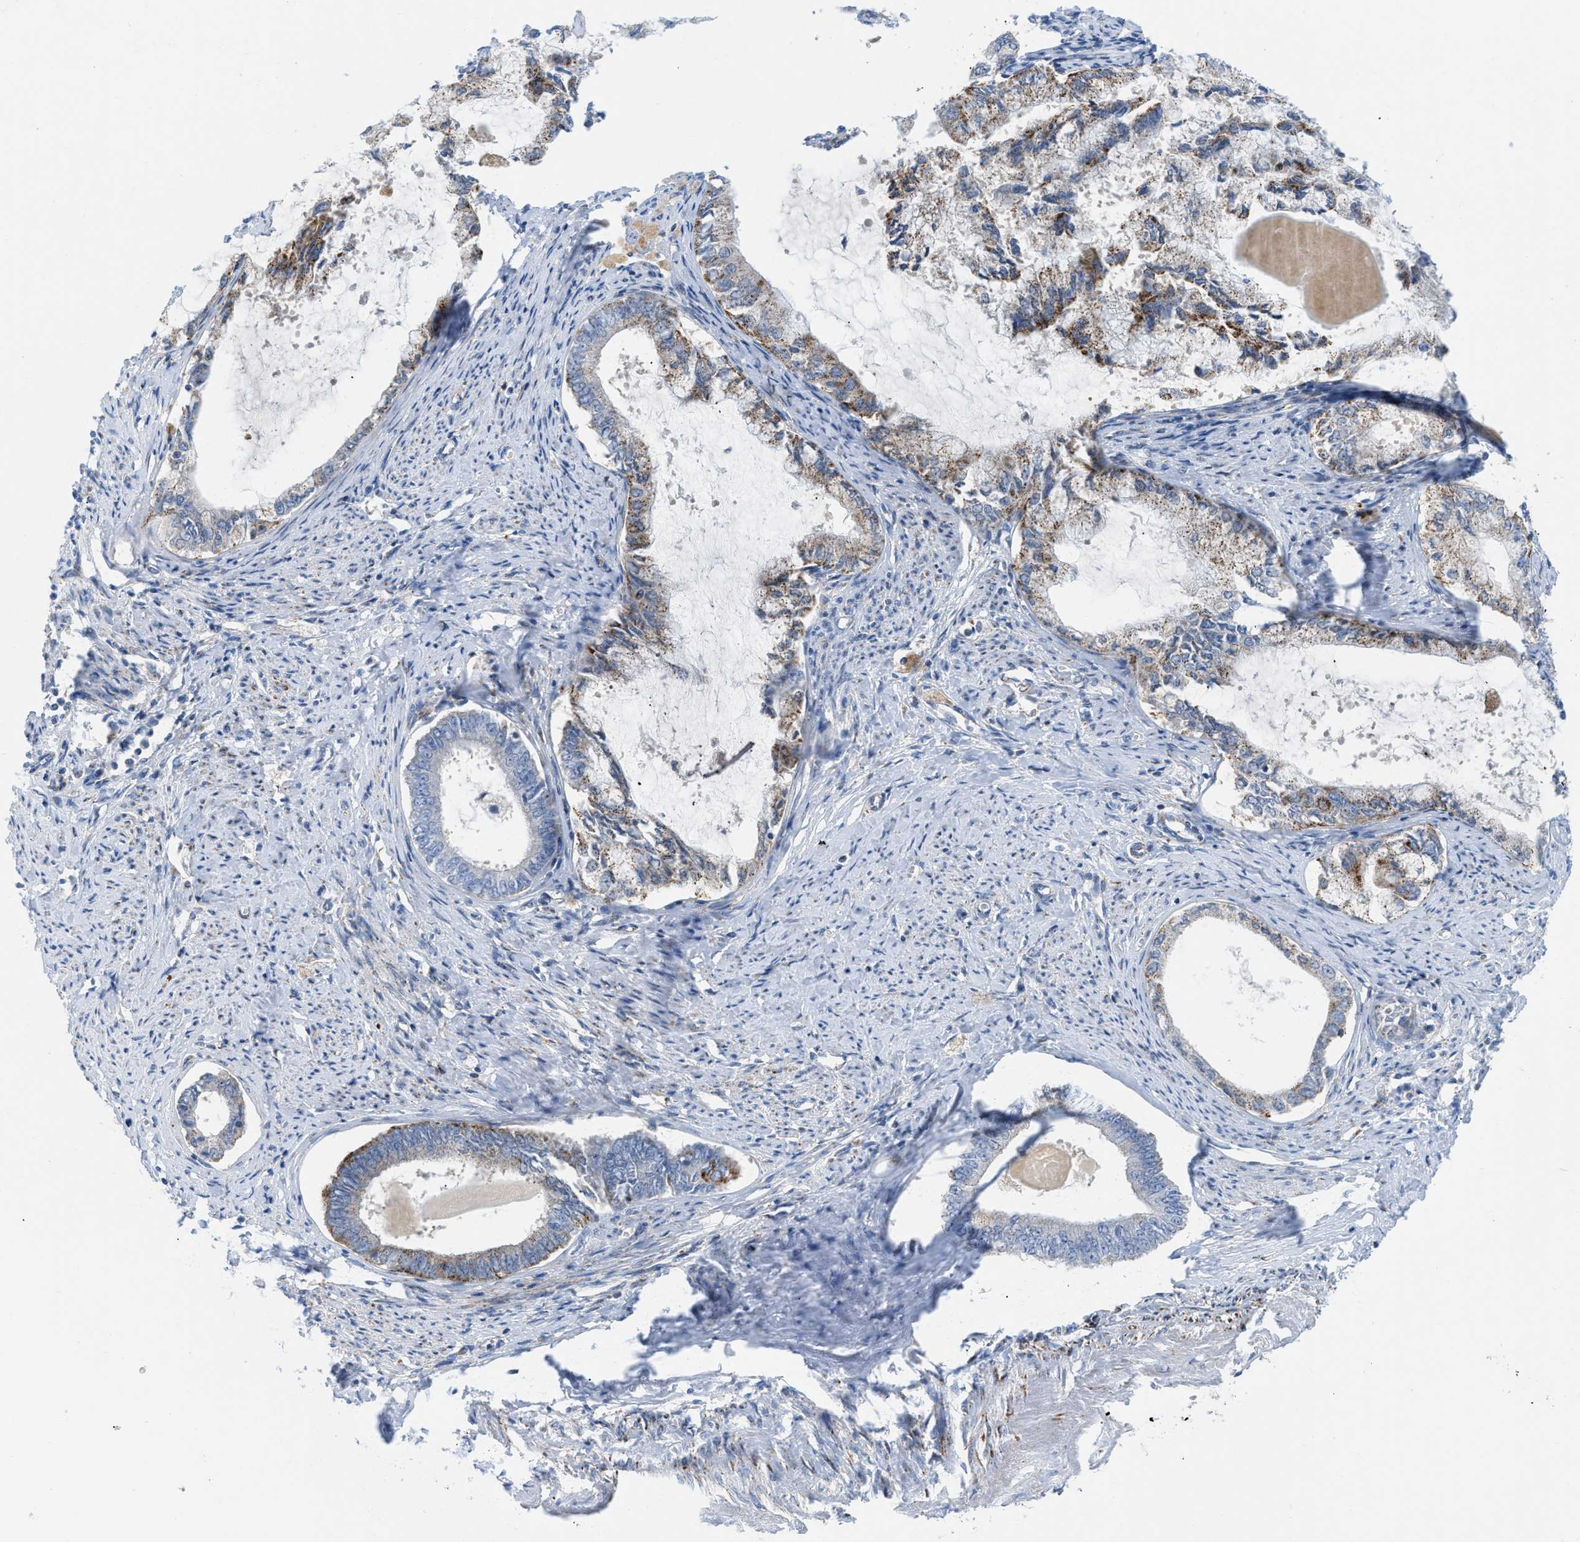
{"staining": {"intensity": "moderate", "quantity": "25%-75%", "location": "cytoplasmic/membranous"}, "tissue": "endometrial cancer", "cell_type": "Tumor cells", "image_type": "cancer", "snomed": [{"axis": "morphology", "description": "Adenocarcinoma, NOS"}, {"axis": "topography", "description": "Endometrium"}], "caption": "This histopathology image exhibits endometrial adenocarcinoma stained with immunohistochemistry (IHC) to label a protein in brown. The cytoplasmic/membranous of tumor cells show moderate positivity for the protein. Nuclei are counter-stained blue.", "gene": "RBBP9", "patient": {"sex": "female", "age": 86}}